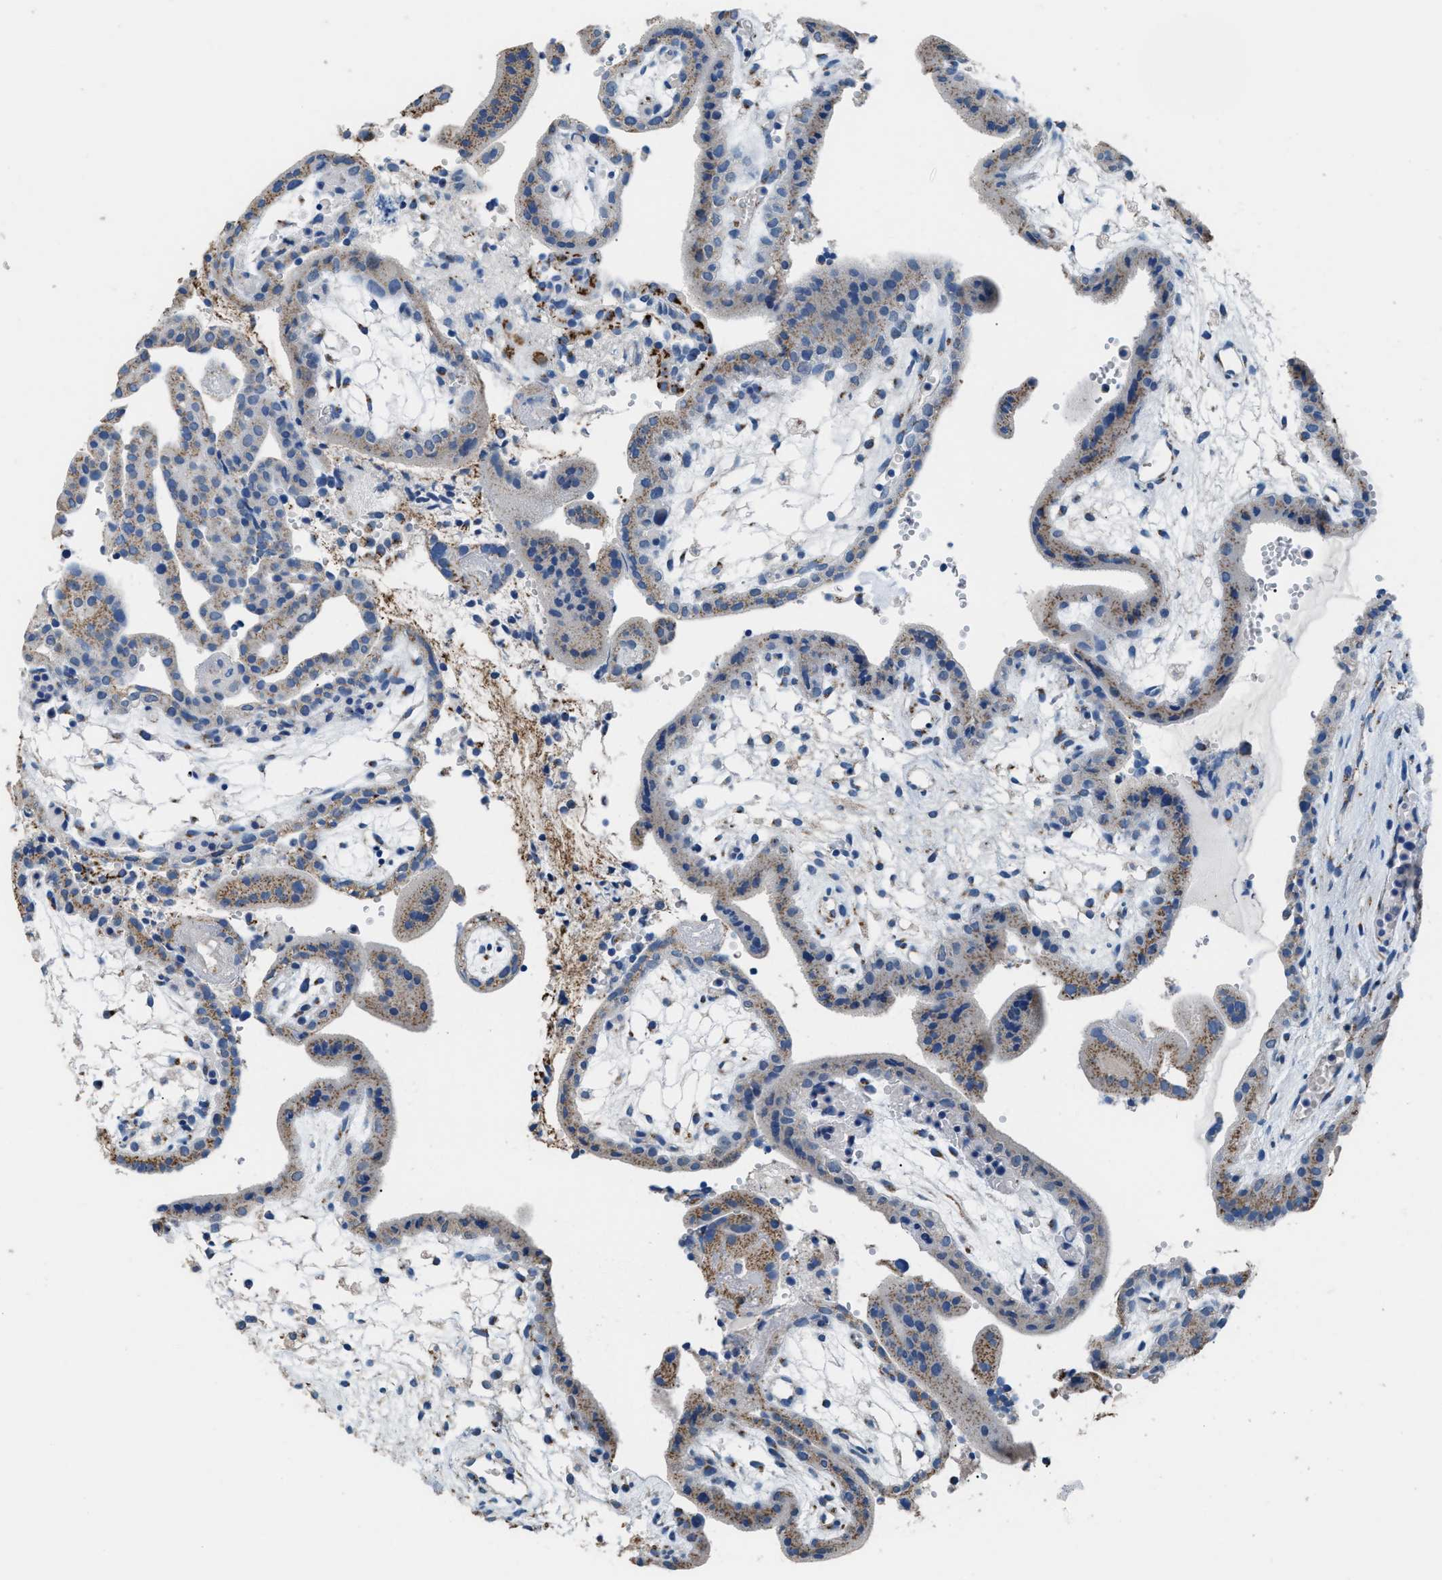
{"staining": {"intensity": "moderate", "quantity": "25%-75%", "location": "cytoplasmic/membranous"}, "tissue": "placenta", "cell_type": "Trophoblastic cells", "image_type": "normal", "snomed": [{"axis": "morphology", "description": "Normal tissue, NOS"}, {"axis": "topography", "description": "Placenta"}], "caption": "Benign placenta displays moderate cytoplasmic/membranous staining in about 25%-75% of trophoblastic cells, visualized by immunohistochemistry. The staining was performed using DAB (3,3'-diaminobenzidine), with brown indicating positive protein expression. Nuclei are stained blue with hematoxylin.", "gene": "GOLM1", "patient": {"sex": "female", "age": 18}}